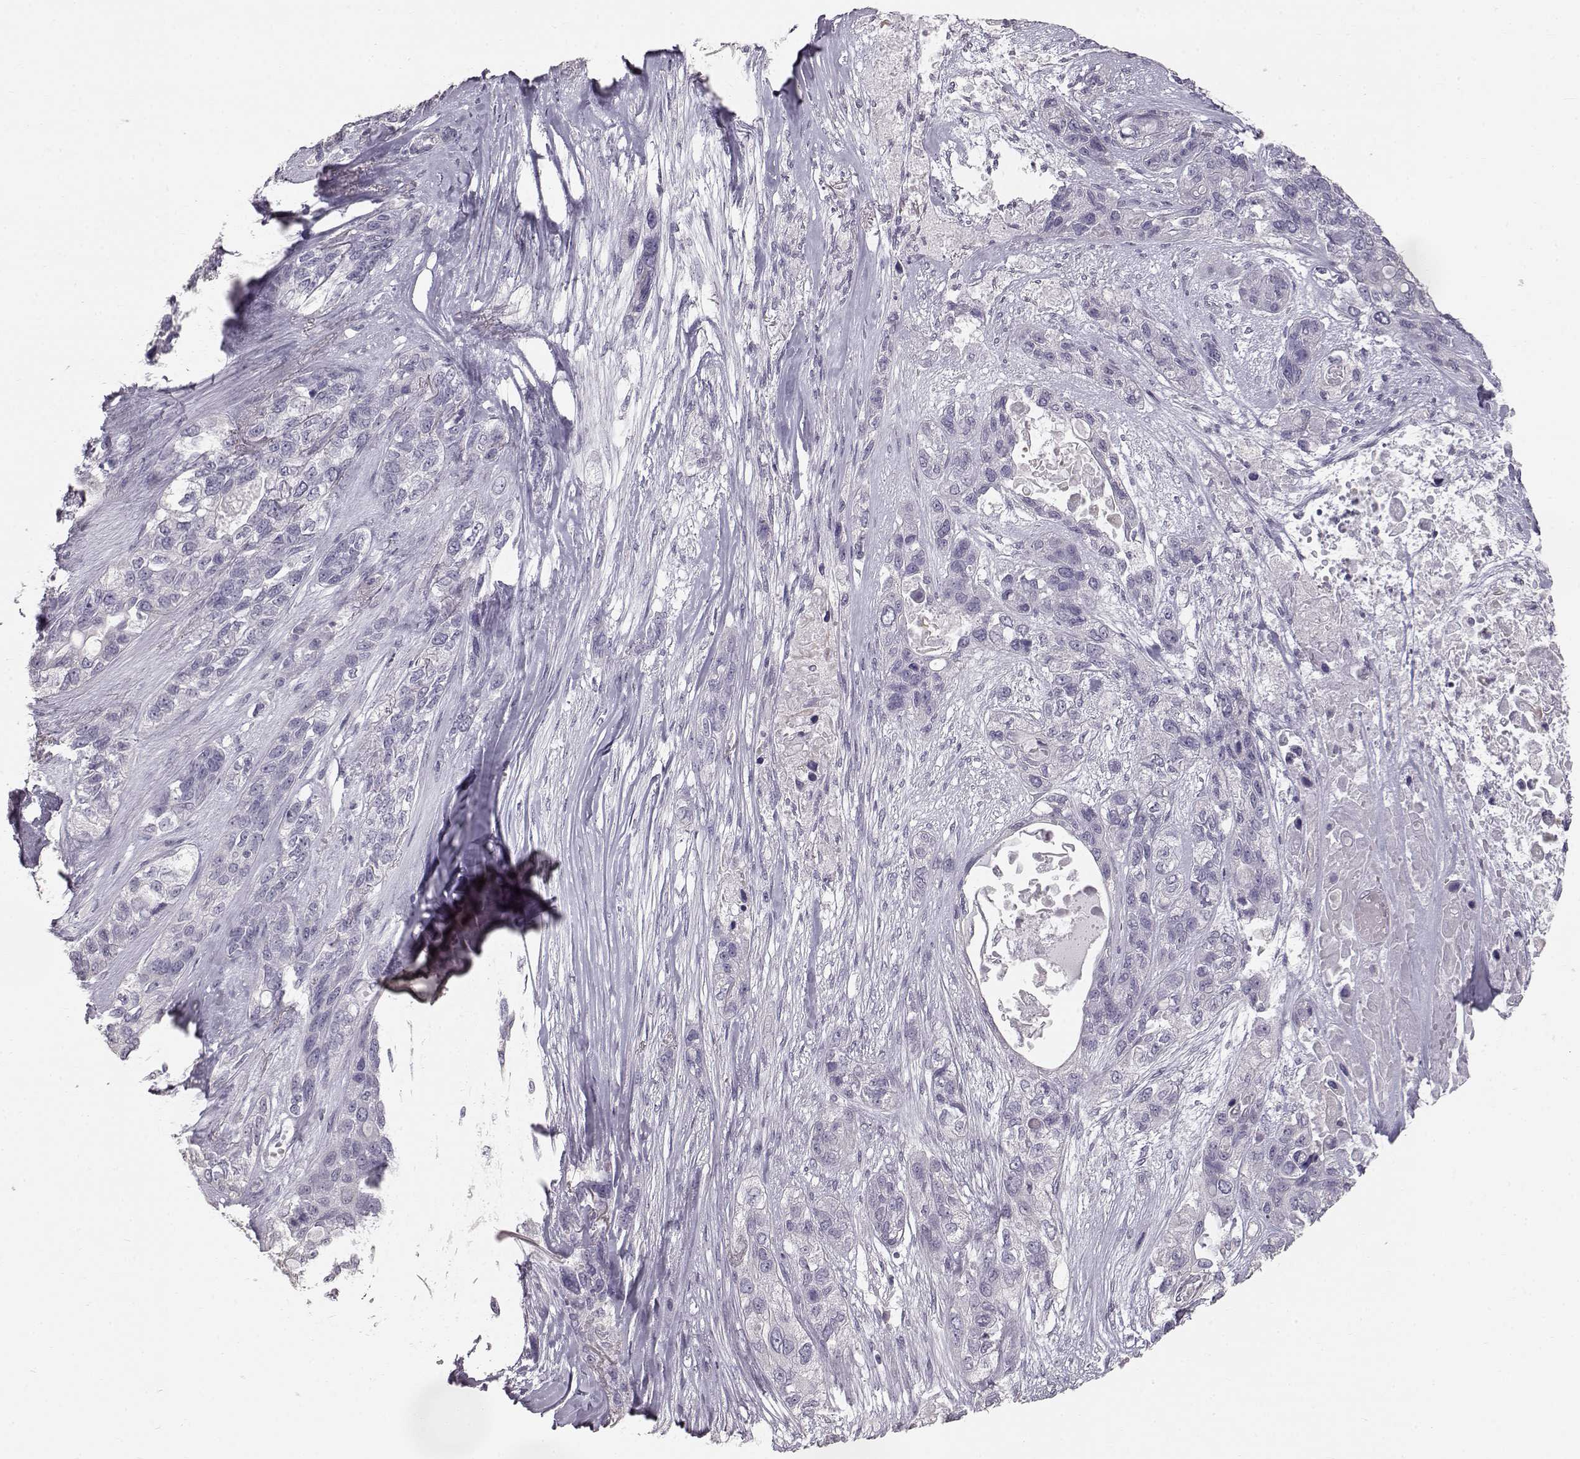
{"staining": {"intensity": "negative", "quantity": "none", "location": "none"}, "tissue": "lung cancer", "cell_type": "Tumor cells", "image_type": "cancer", "snomed": [{"axis": "morphology", "description": "Squamous cell carcinoma, NOS"}, {"axis": "topography", "description": "Lung"}], "caption": "Squamous cell carcinoma (lung) stained for a protein using immunohistochemistry (IHC) demonstrates no positivity tumor cells.", "gene": "KRT33A", "patient": {"sex": "female", "age": 70}}